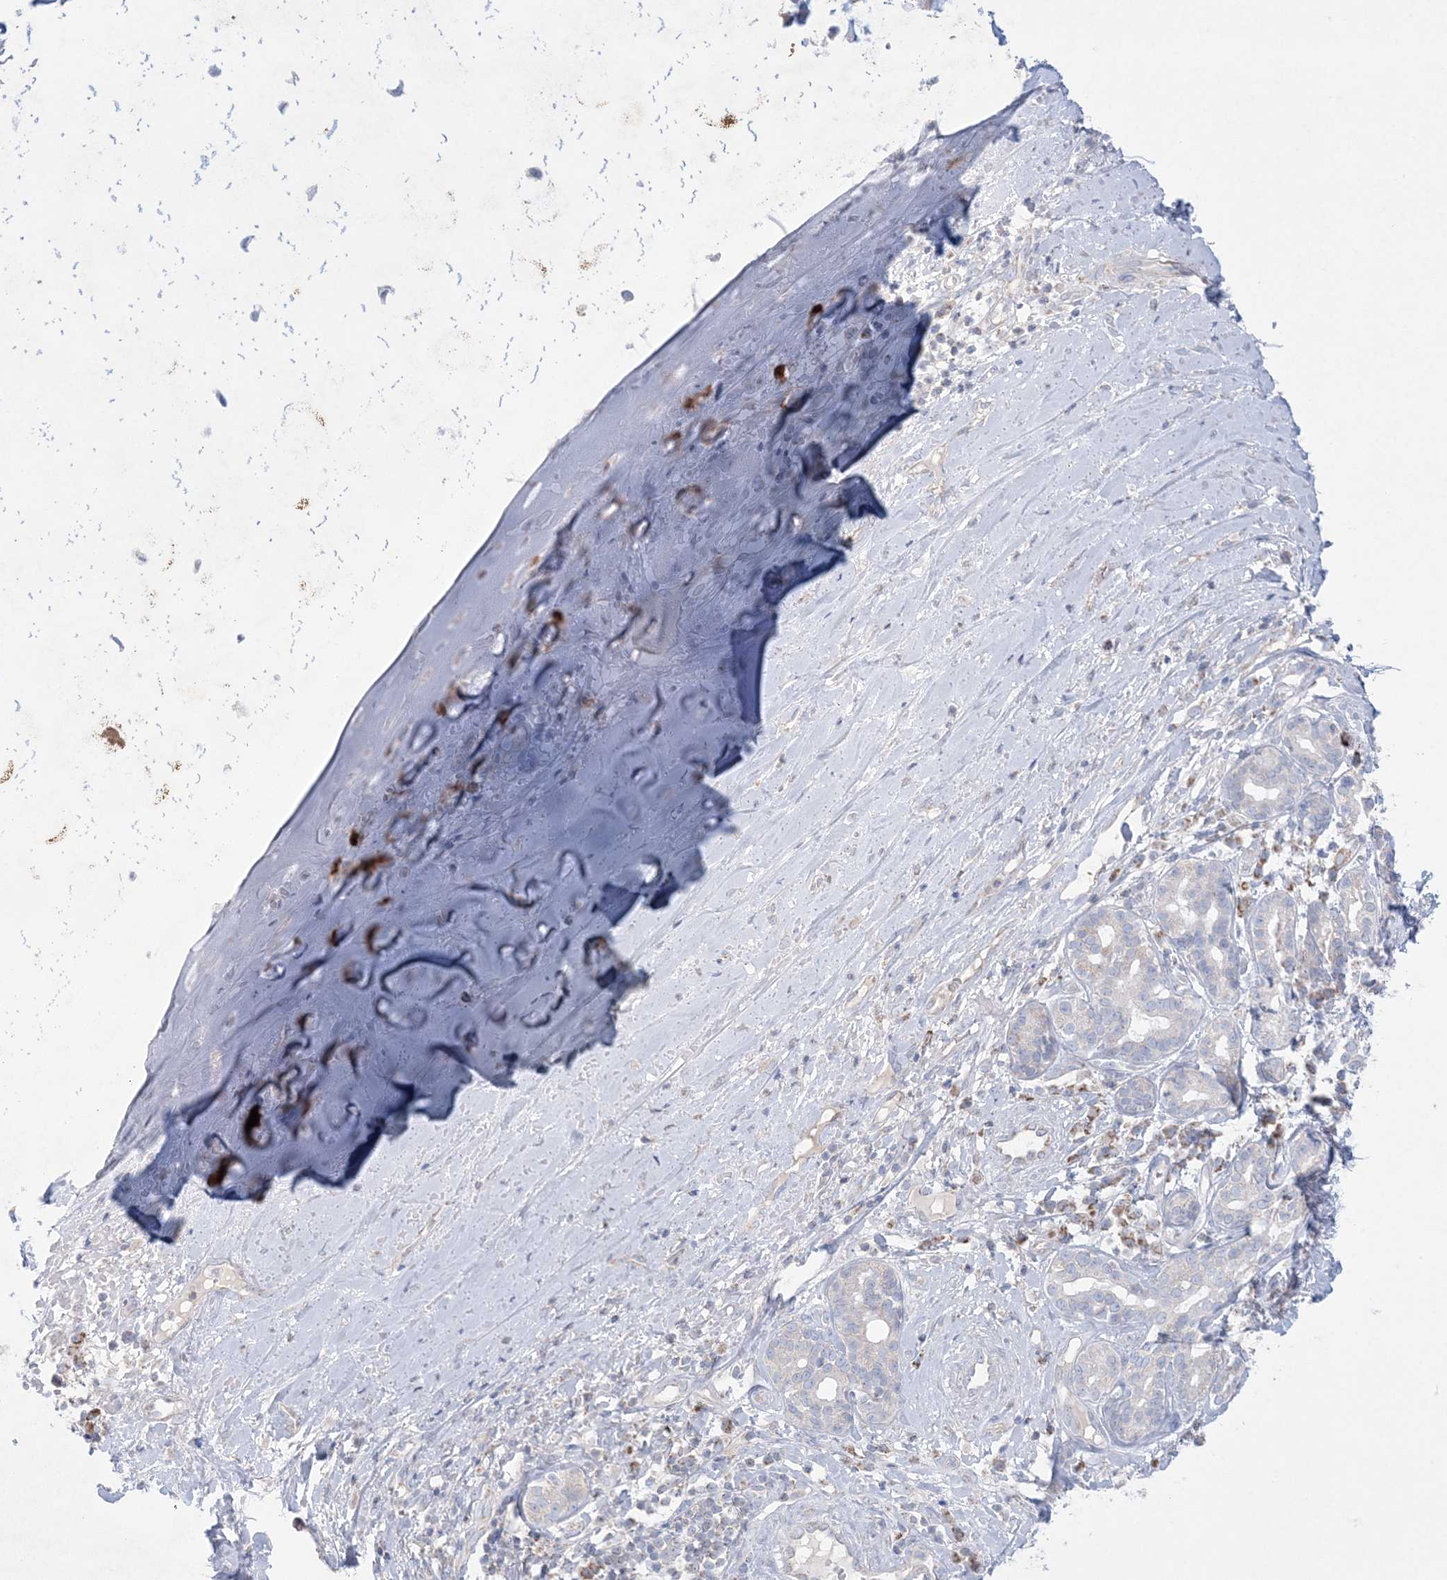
{"staining": {"intensity": "negative", "quantity": "none", "location": "none"}, "tissue": "adipose tissue", "cell_type": "Adipocytes", "image_type": "normal", "snomed": [{"axis": "morphology", "description": "Normal tissue, NOS"}, {"axis": "morphology", "description": "Basal cell carcinoma"}, {"axis": "topography", "description": "Cartilage tissue"}, {"axis": "topography", "description": "Nasopharynx"}, {"axis": "topography", "description": "Oral tissue"}], "caption": "DAB (3,3'-diaminobenzidine) immunohistochemical staining of unremarkable adipose tissue reveals no significant staining in adipocytes.", "gene": "KCTD6", "patient": {"sex": "female", "age": 77}}